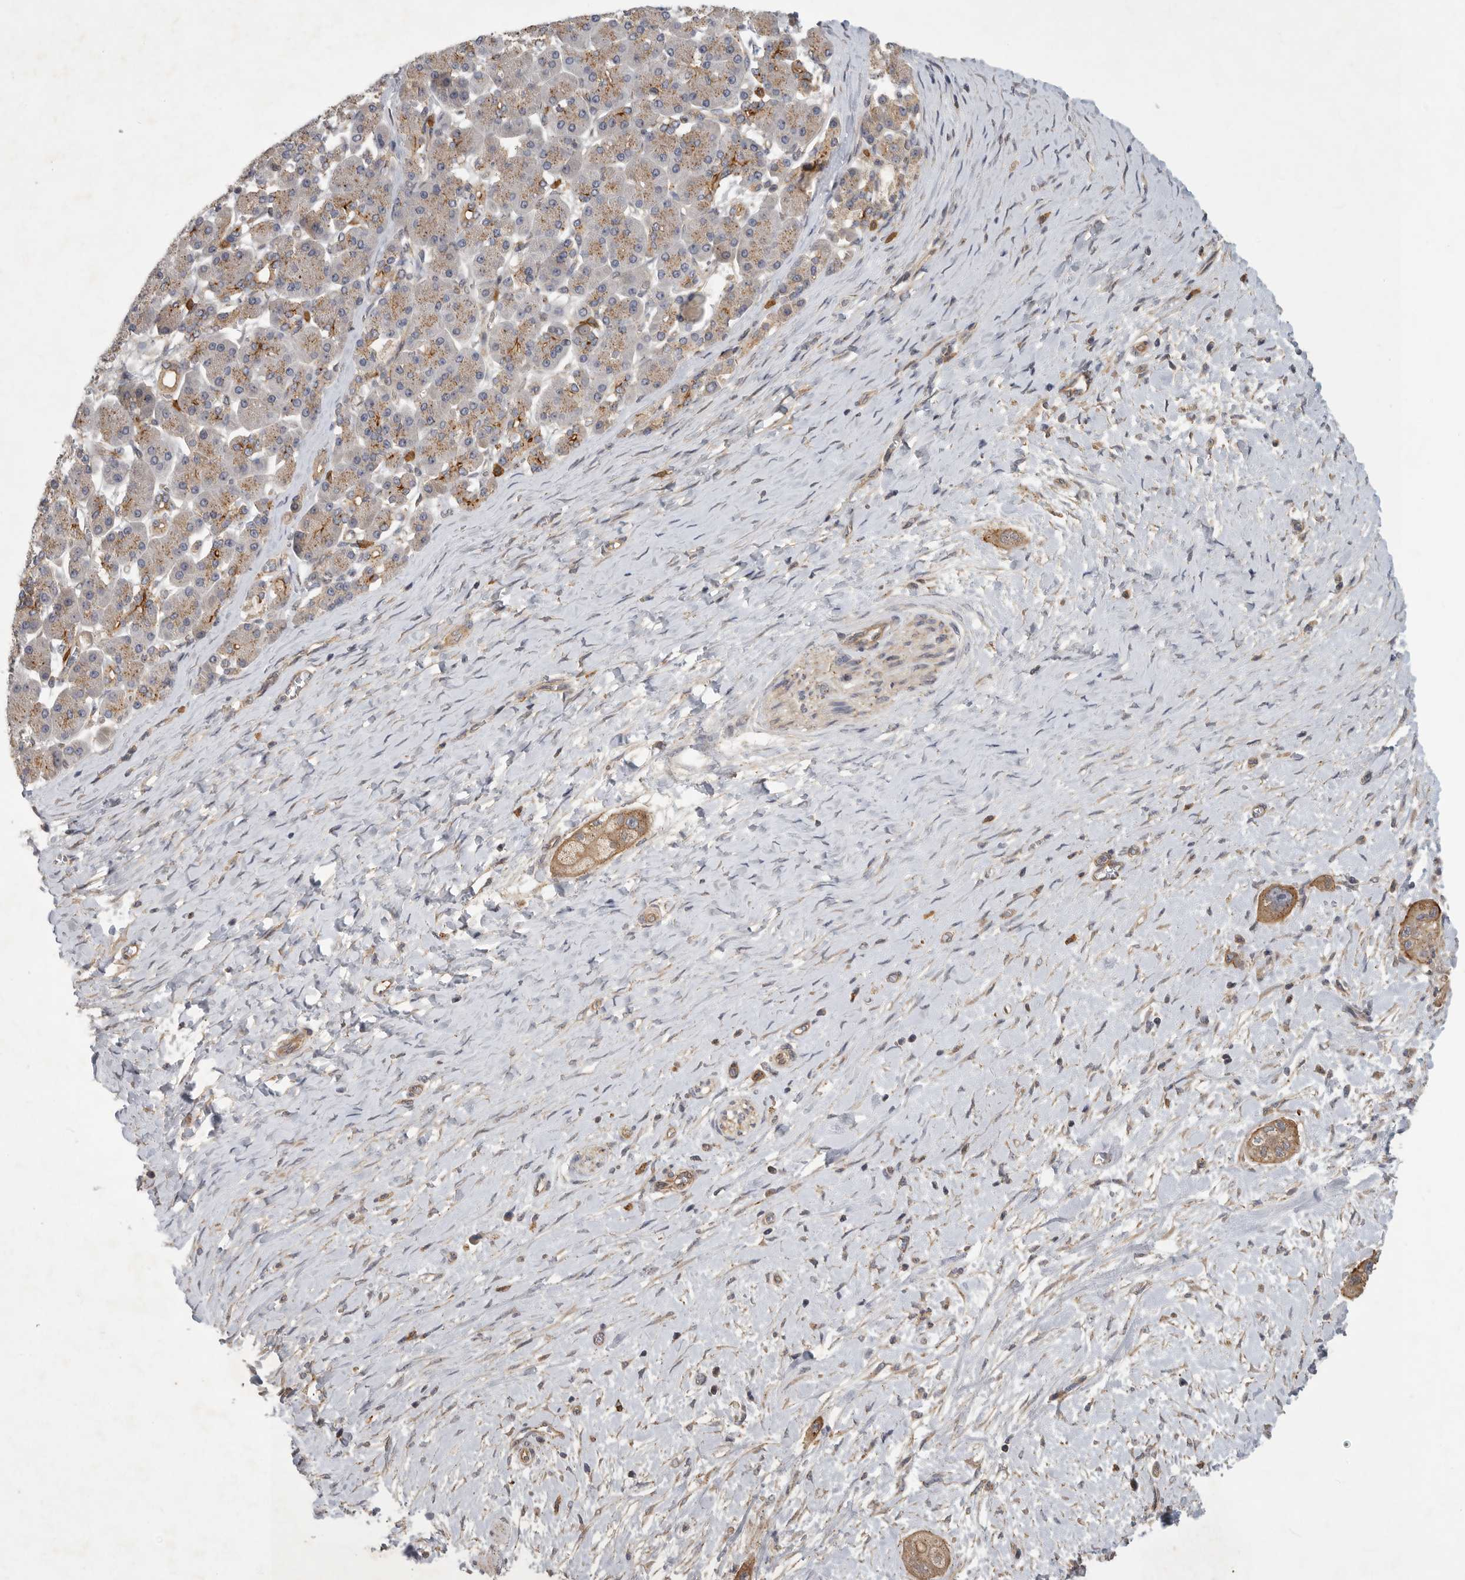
{"staining": {"intensity": "moderate", "quantity": ">75%", "location": "cytoplasmic/membranous"}, "tissue": "pancreatic cancer", "cell_type": "Tumor cells", "image_type": "cancer", "snomed": [{"axis": "morphology", "description": "Adenocarcinoma, NOS"}, {"axis": "topography", "description": "Pancreas"}], "caption": "Moderate cytoplasmic/membranous positivity for a protein is seen in approximately >75% of tumor cells of pancreatic cancer (adenocarcinoma) using IHC.", "gene": "MLPH", "patient": {"sex": "male", "age": 58}}